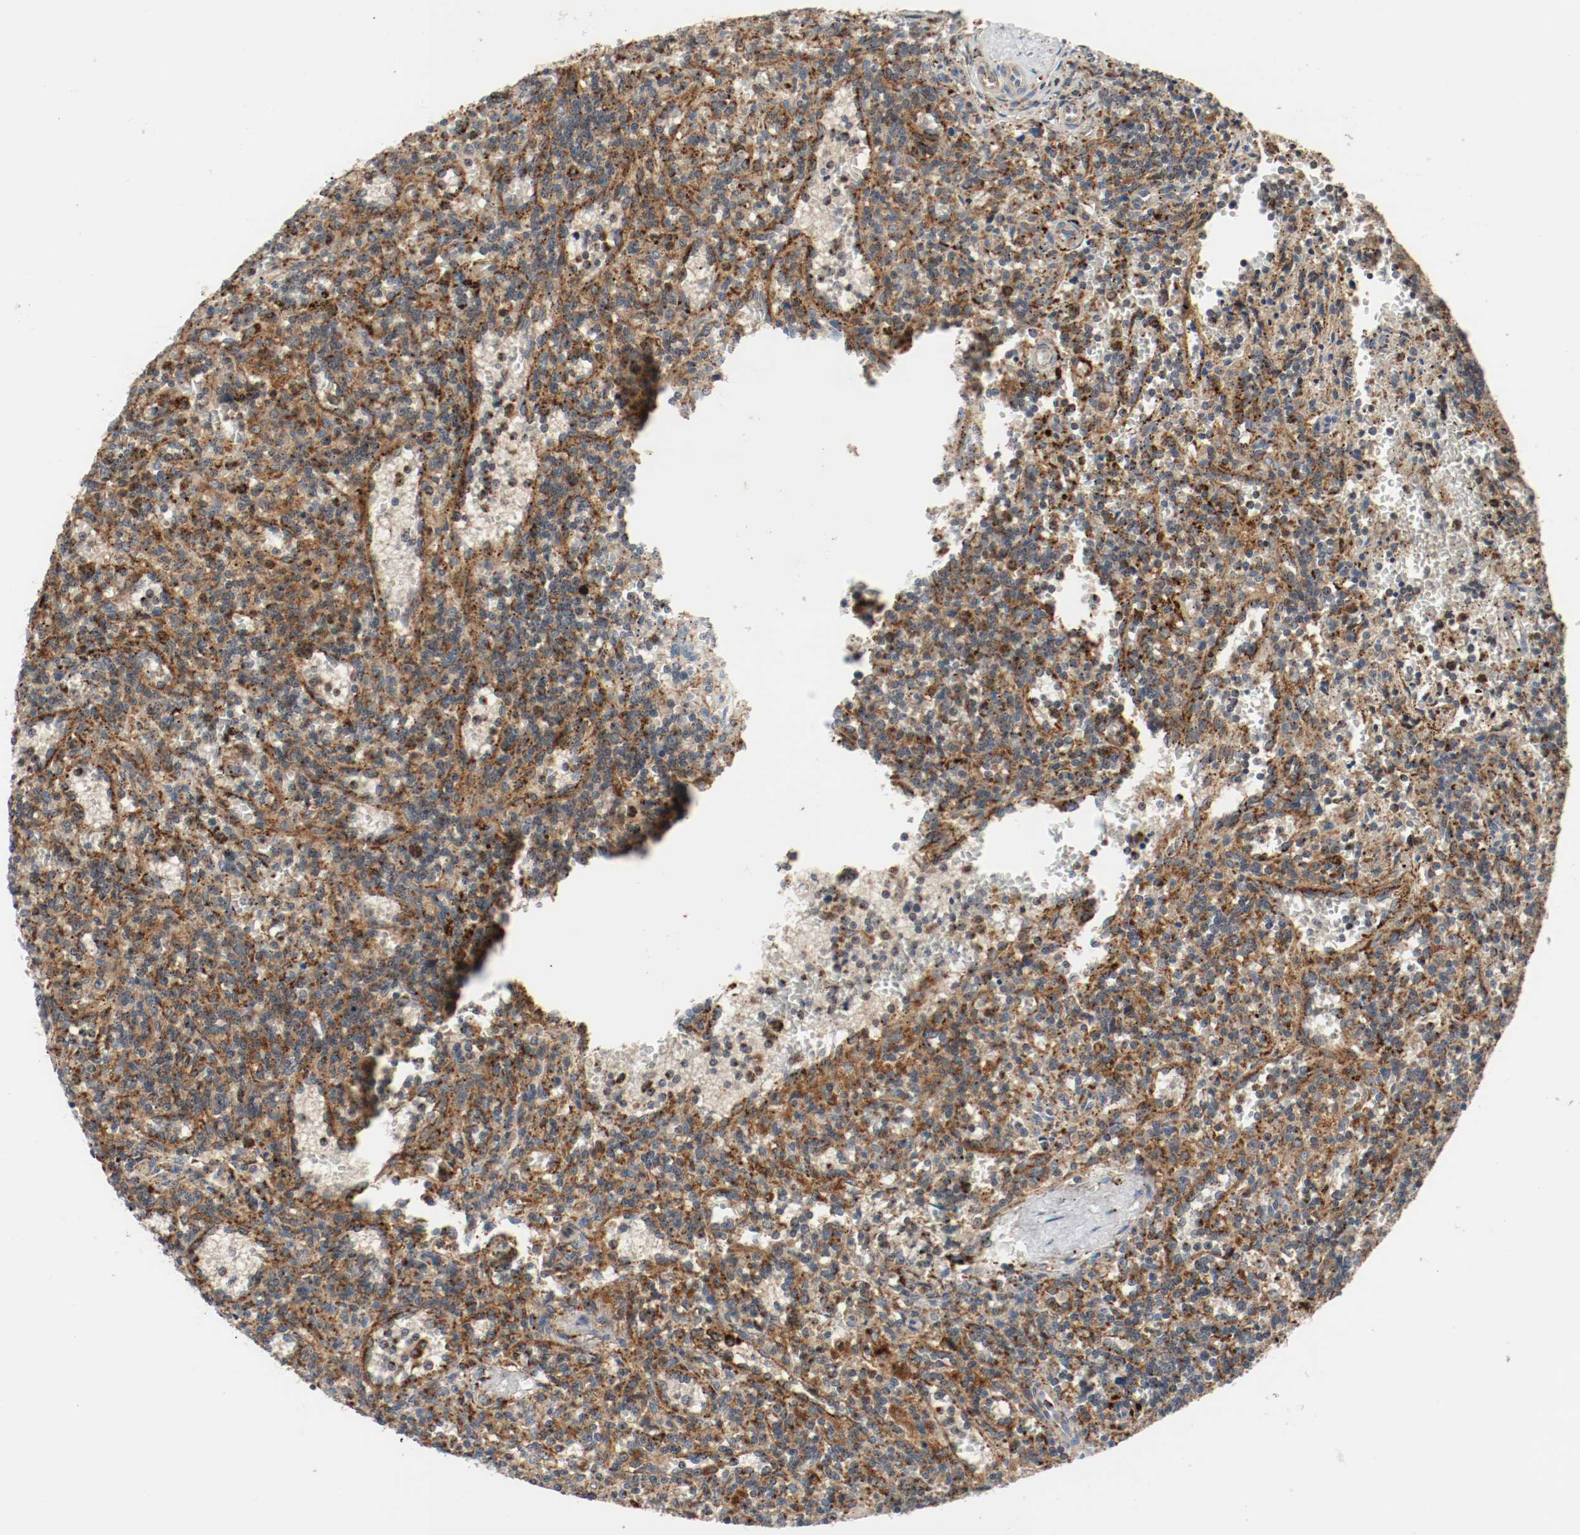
{"staining": {"intensity": "moderate", "quantity": ">75%", "location": "cytoplasmic/membranous"}, "tissue": "lymphoma", "cell_type": "Tumor cells", "image_type": "cancer", "snomed": [{"axis": "morphology", "description": "Malignant lymphoma, non-Hodgkin's type, Low grade"}, {"axis": "topography", "description": "Spleen"}], "caption": "IHC photomicrograph of human malignant lymphoma, non-Hodgkin's type (low-grade) stained for a protein (brown), which shows medium levels of moderate cytoplasmic/membranous staining in about >75% of tumor cells.", "gene": "LAMP2", "patient": {"sex": "male", "age": 73}}